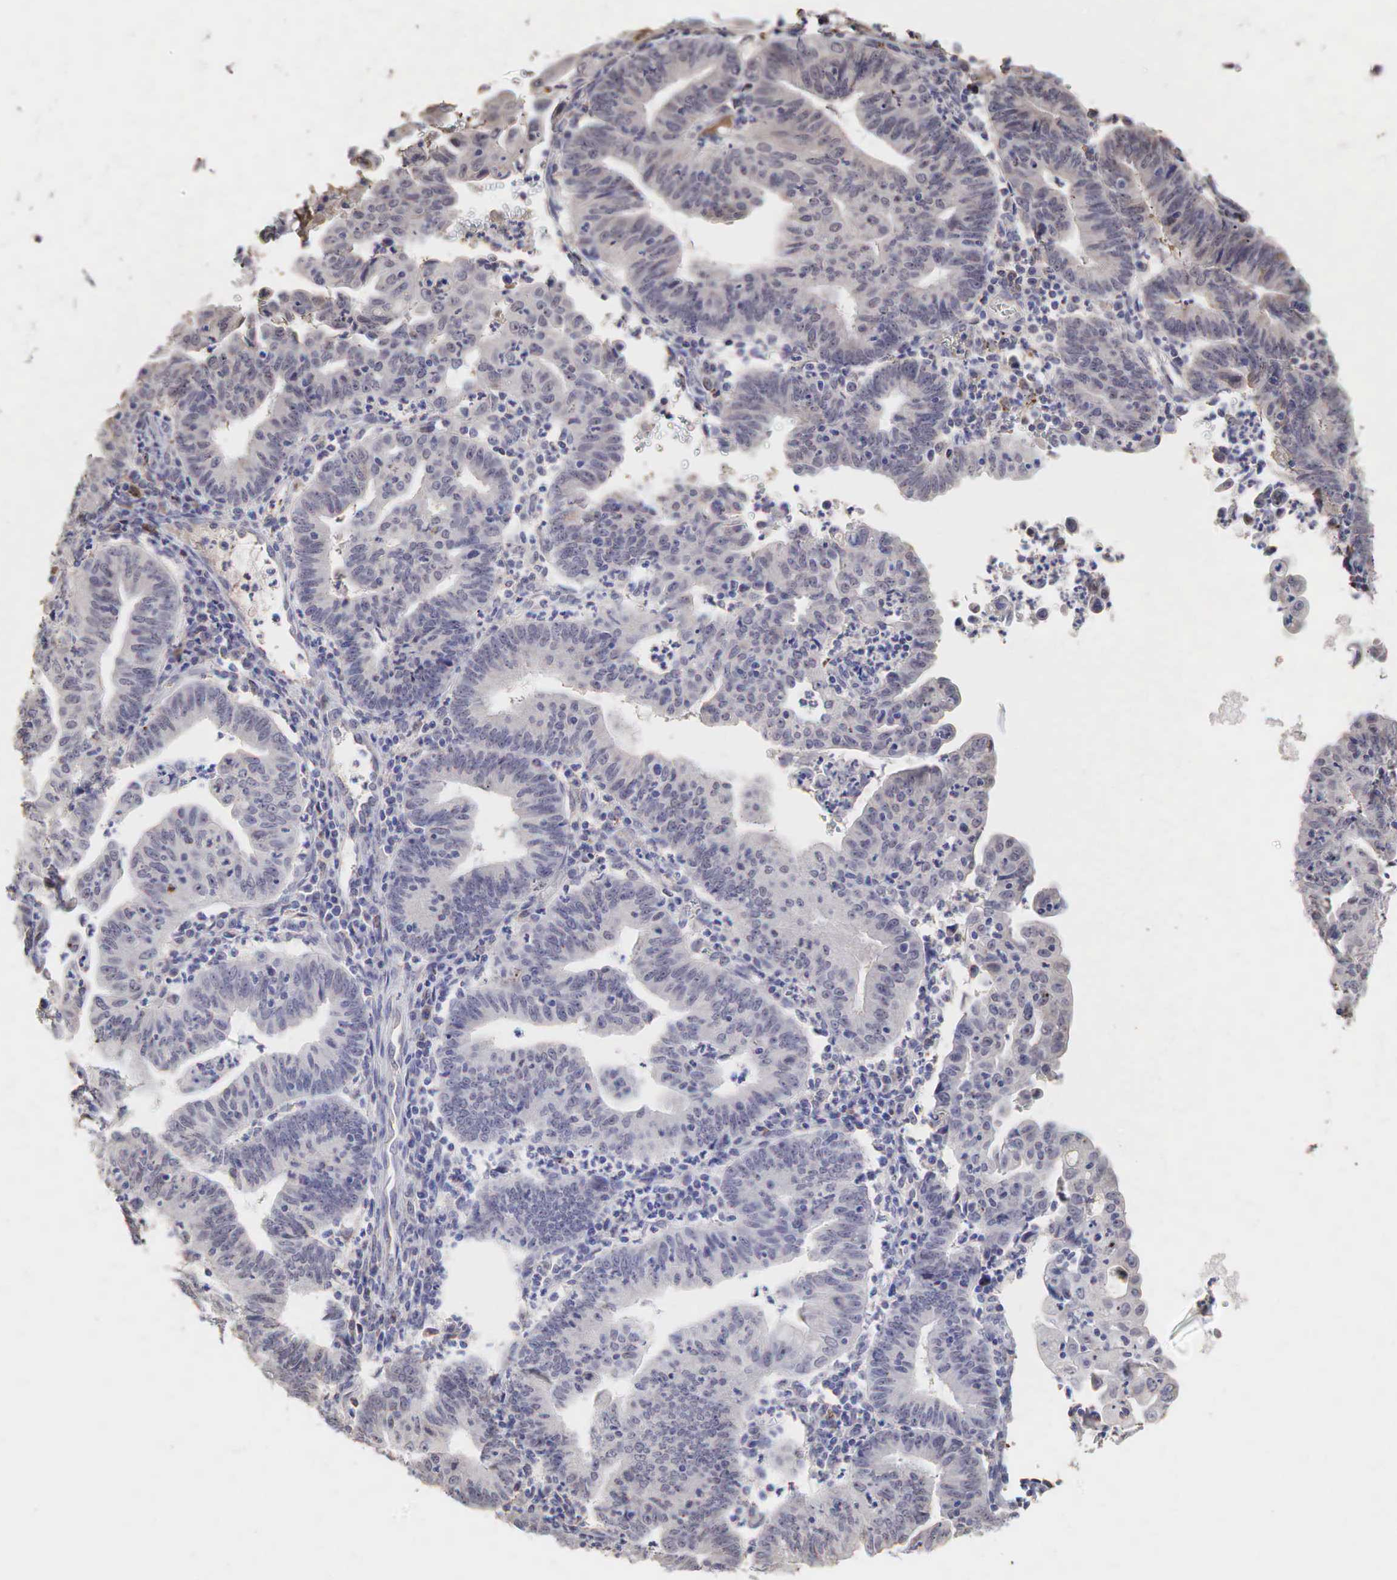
{"staining": {"intensity": "negative", "quantity": "none", "location": "none"}, "tissue": "endometrial cancer", "cell_type": "Tumor cells", "image_type": "cancer", "snomed": [{"axis": "morphology", "description": "Adenocarcinoma, NOS"}, {"axis": "topography", "description": "Endometrium"}], "caption": "High power microscopy photomicrograph of an immunohistochemistry (IHC) micrograph of endometrial adenocarcinoma, revealing no significant staining in tumor cells. (Stains: DAB (3,3'-diaminobenzidine) immunohistochemistry (IHC) with hematoxylin counter stain, Microscopy: brightfield microscopy at high magnification).", "gene": "DKC1", "patient": {"sex": "female", "age": 60}}